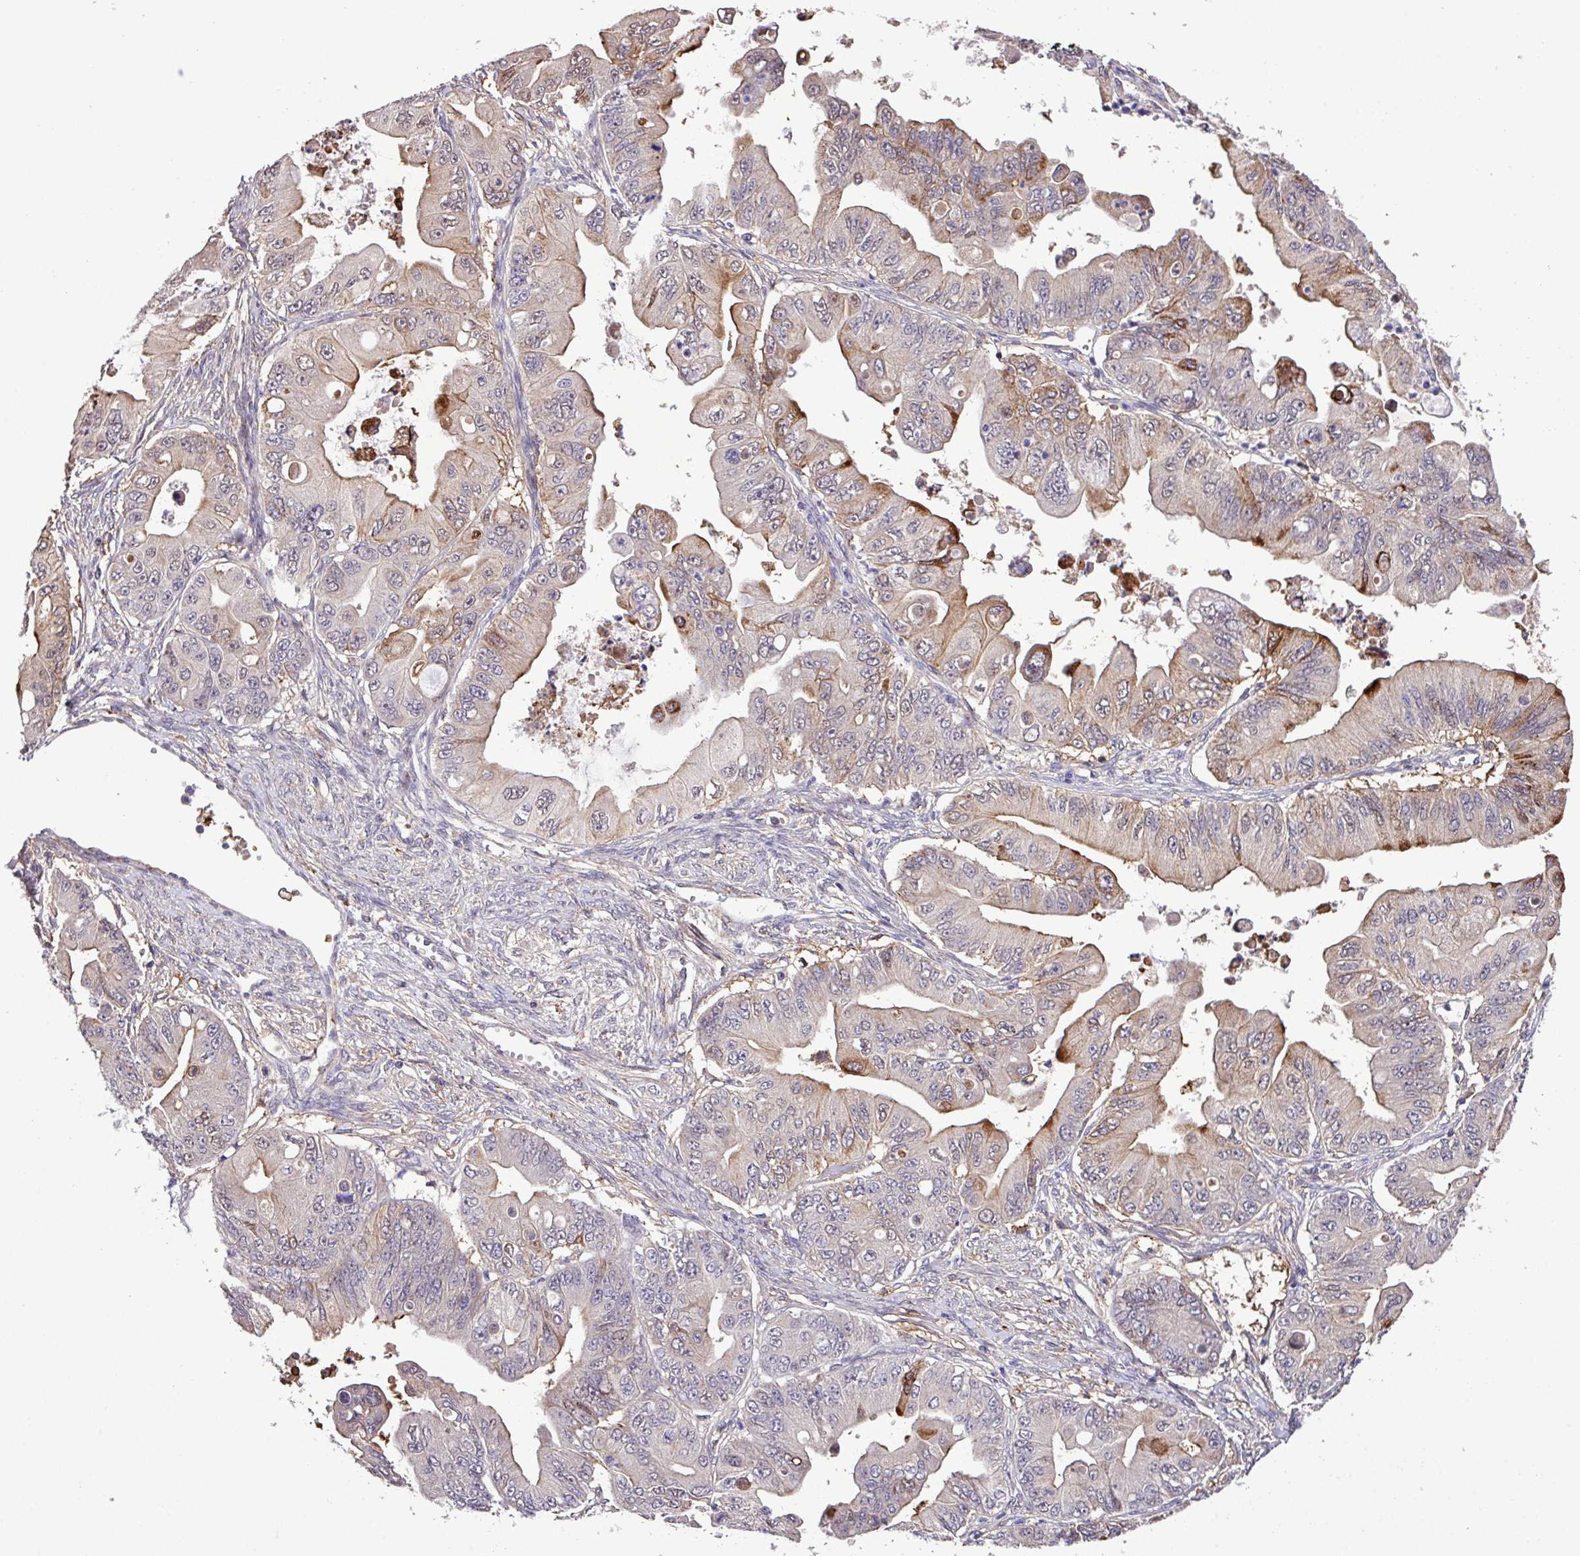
{"staining": {"intensity": "weak", "quantity": "25%-75%", "location": "cytoplasmic/membranous"}, "tissue": "ovarian cancer", "cell_type": "Tumor cells", "image_type": "cancer", "snomed": [{"axis": "morphology", "description": "Cystadenocarcinoma, mucinous, NOS"}, {"axis": "topography", "description": "Ovary"}], "caption": "An image showing weak cytoplasmic/membranous expression in approximately 25%-75% of tumor cells in ovarian cancer (mucinous cystadenocarcinoma), as visualized by brown immunohistochemical staining.", "gene": "RPP25L", "patient": {"sex": "female", "age": 71}}